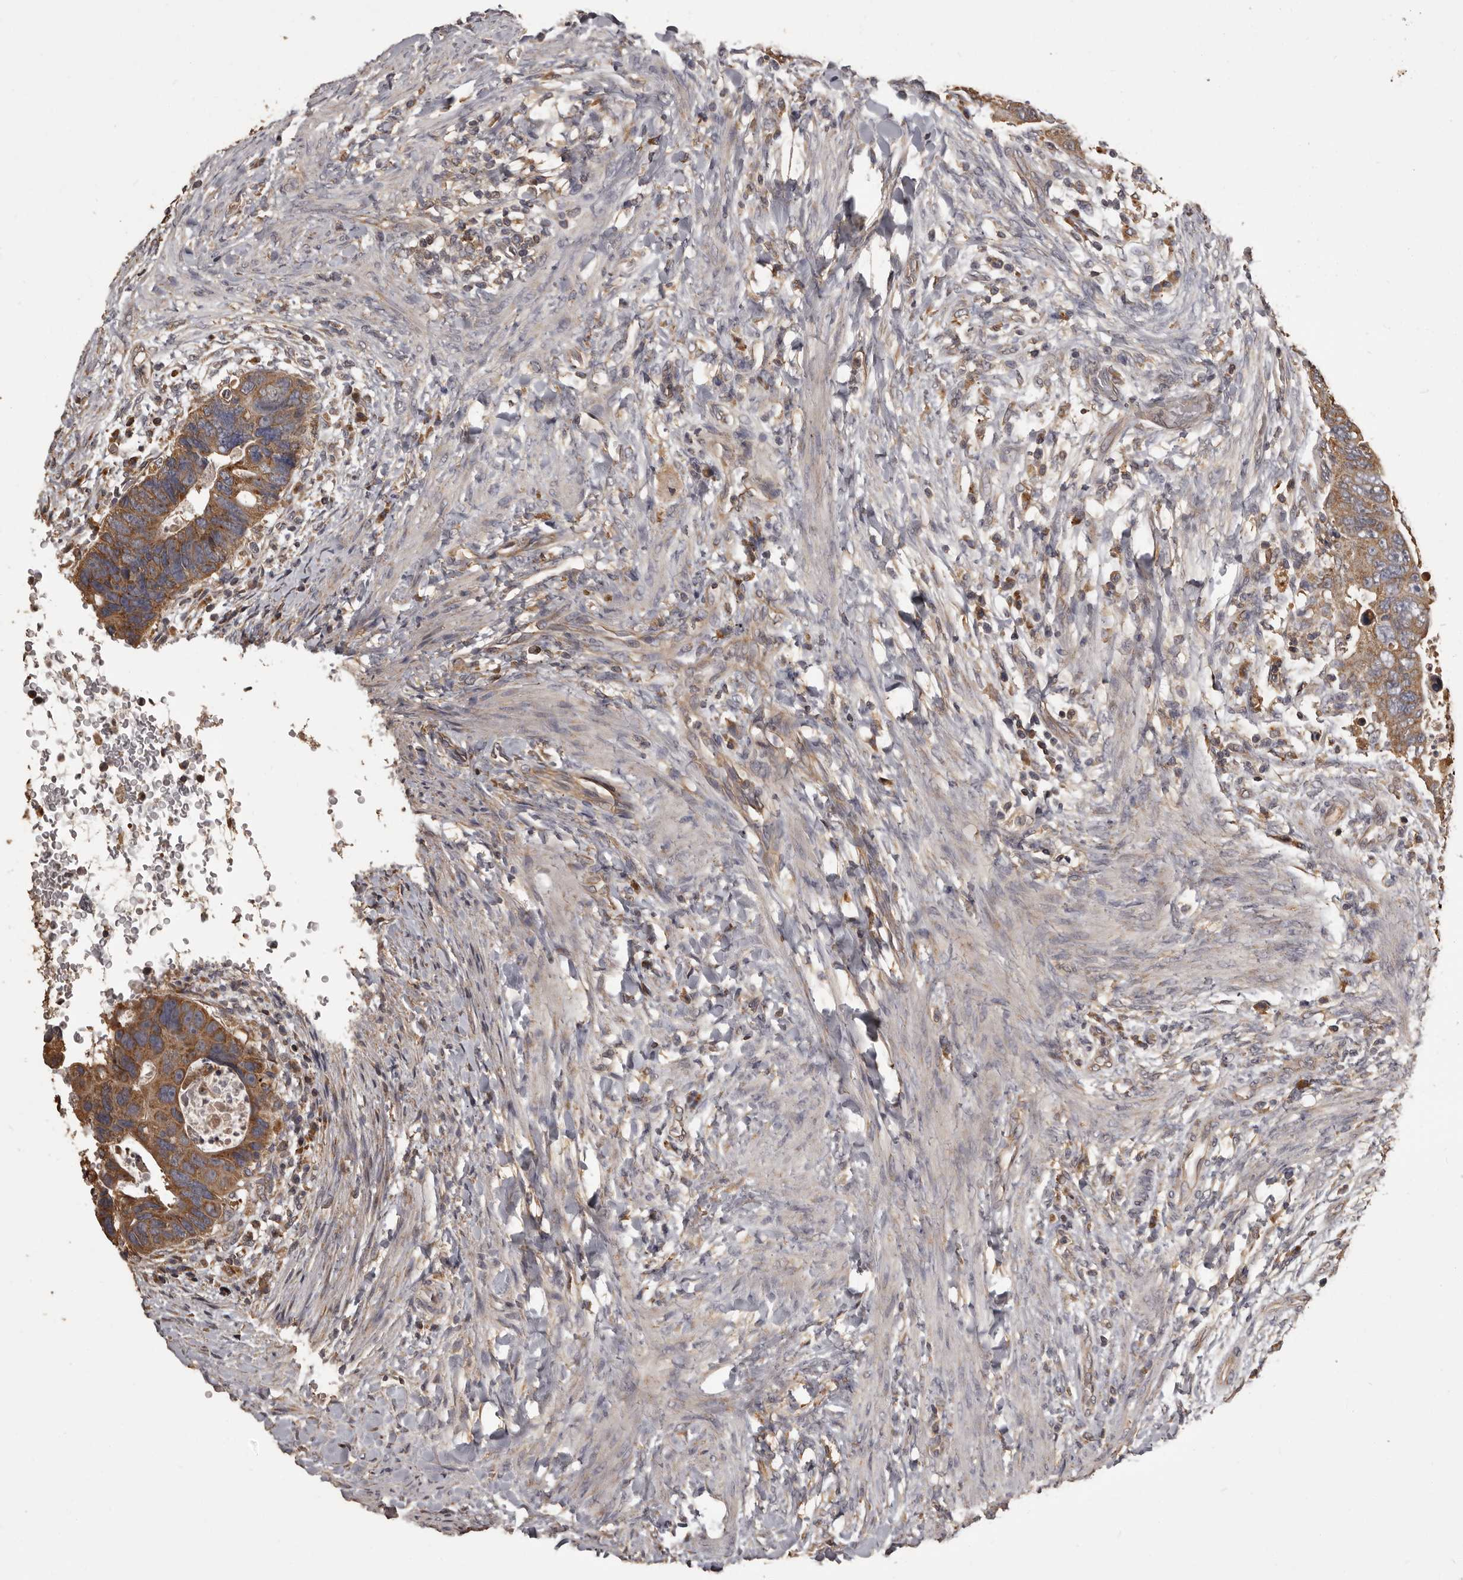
{"staining": {"intensity": "moderate", "quantity": ">75%", "location": "cytoplasmic/membranous"}, "tissue": "colorectal cancer", "cell_type": "Tumor cells", "image_type": "cancer", "snomed": [{"axis": "morphology", "description": "Adenocarcinoma, NOS"}, {"axis": "topography", "description": "Rectum"}], "caption": "Tumor cells exhibit moderate cytoplasmic/membranous positivity in approximately >75% of cells in colorectal adenocarcinoma. The staining was performed using DAB to visualize the protein expression in brown, while the nuclei were stained in blue with hematoxylin (Magnification: 20x).", "gene": "MGAT5", "patient": {"sex": "male", "age": 59}}